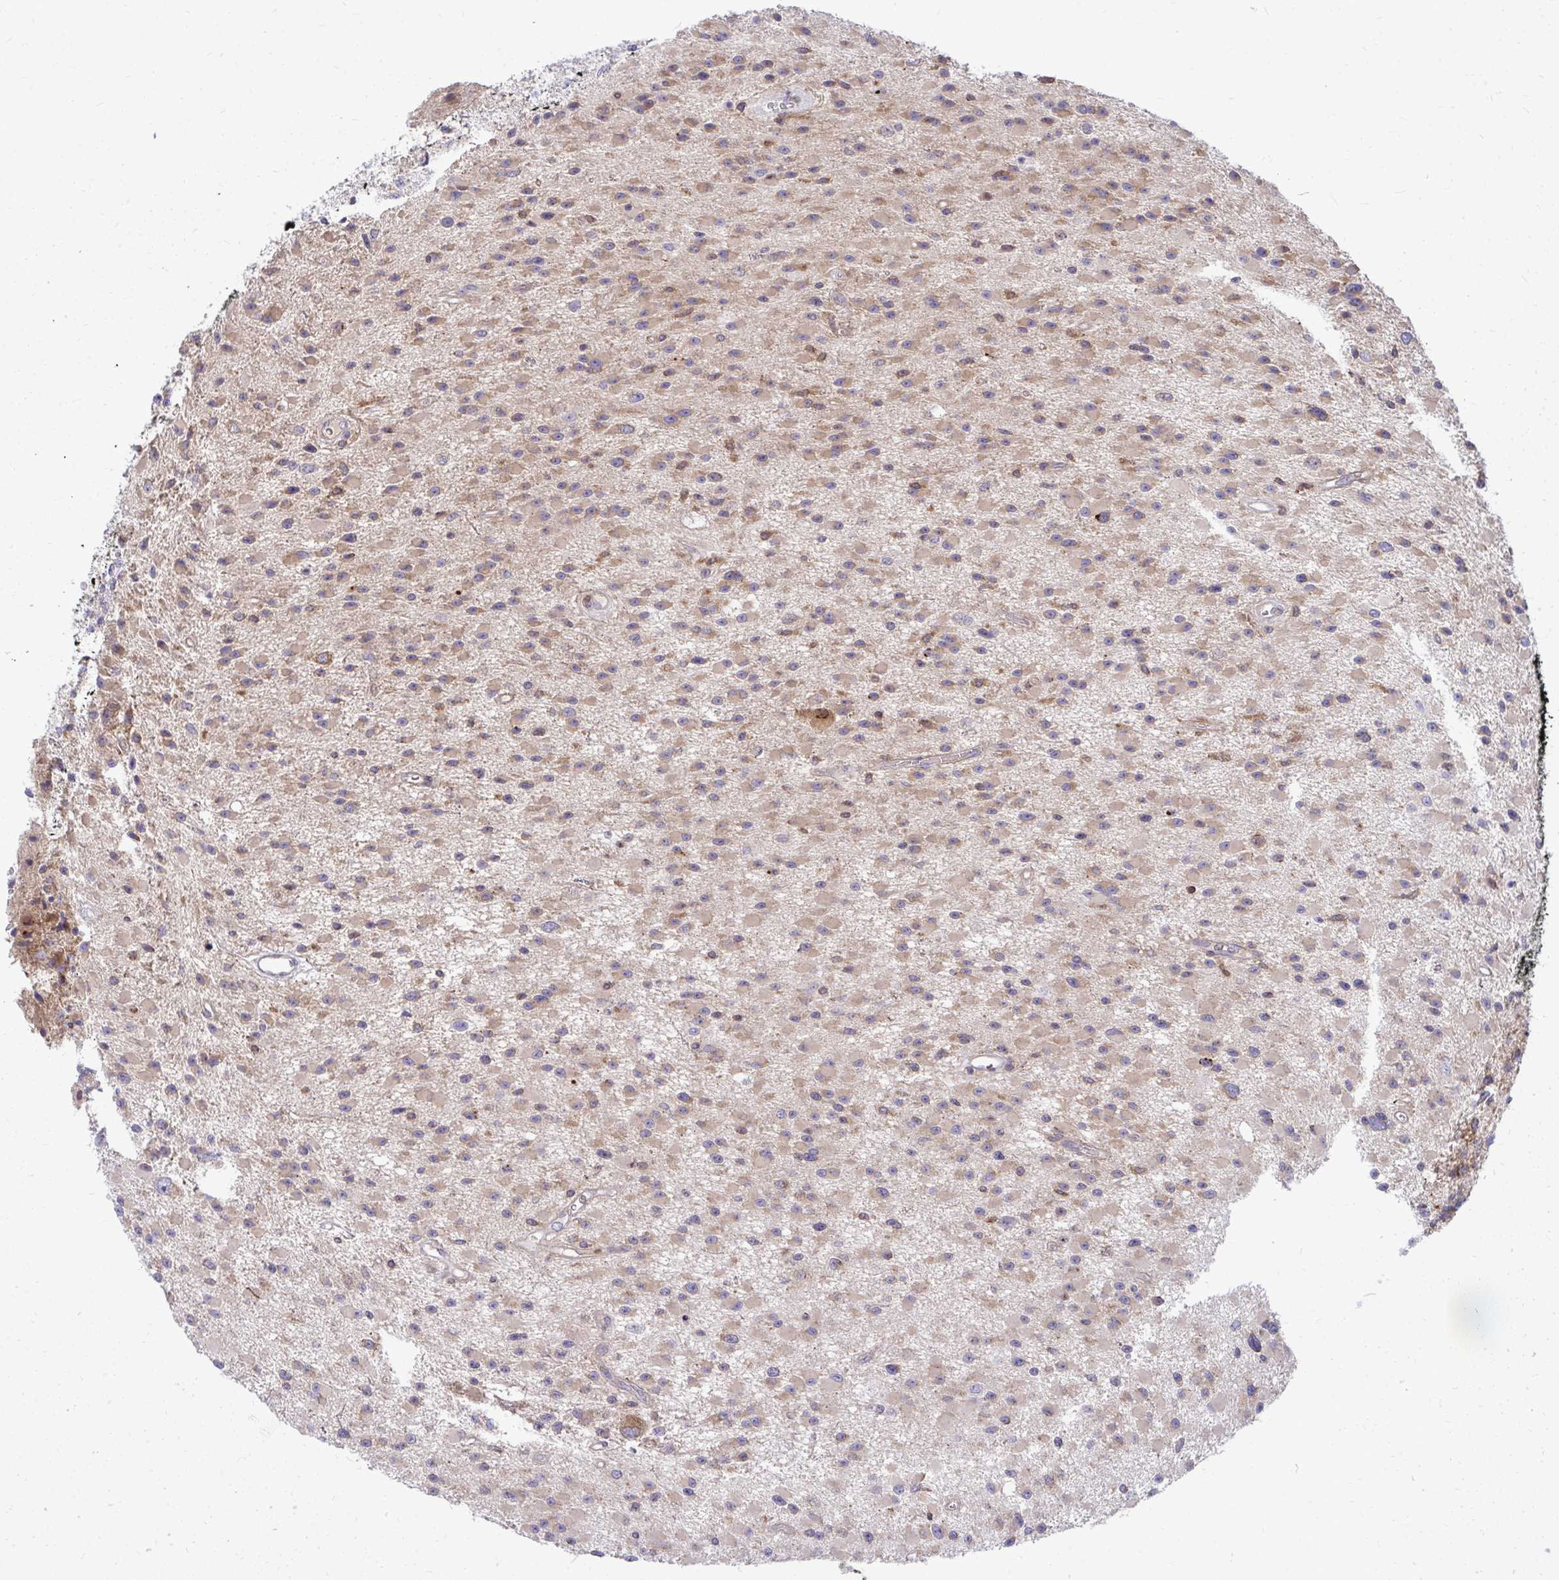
{"staining": {"intensity": "moderate", "quantity": "25%-75%", "location": "cytoplasmic/membranous"}, "tissue": "glioma", "cell_type": "Tumor cells", "image_type": "cancer", "snomed": [{"axis": "morphology", "description": "Glioma, malignant, High grade"}, {"axis": "topography", "description": "Brain"}], "caption": "Glioma stained with a brown dye demonstrates moderate cytoplasmic/membranous positive expression in approximately 25%-75% of tumor cells.", "gene": "ASAP1", "patient": {"sex": "male", "age": 29}}